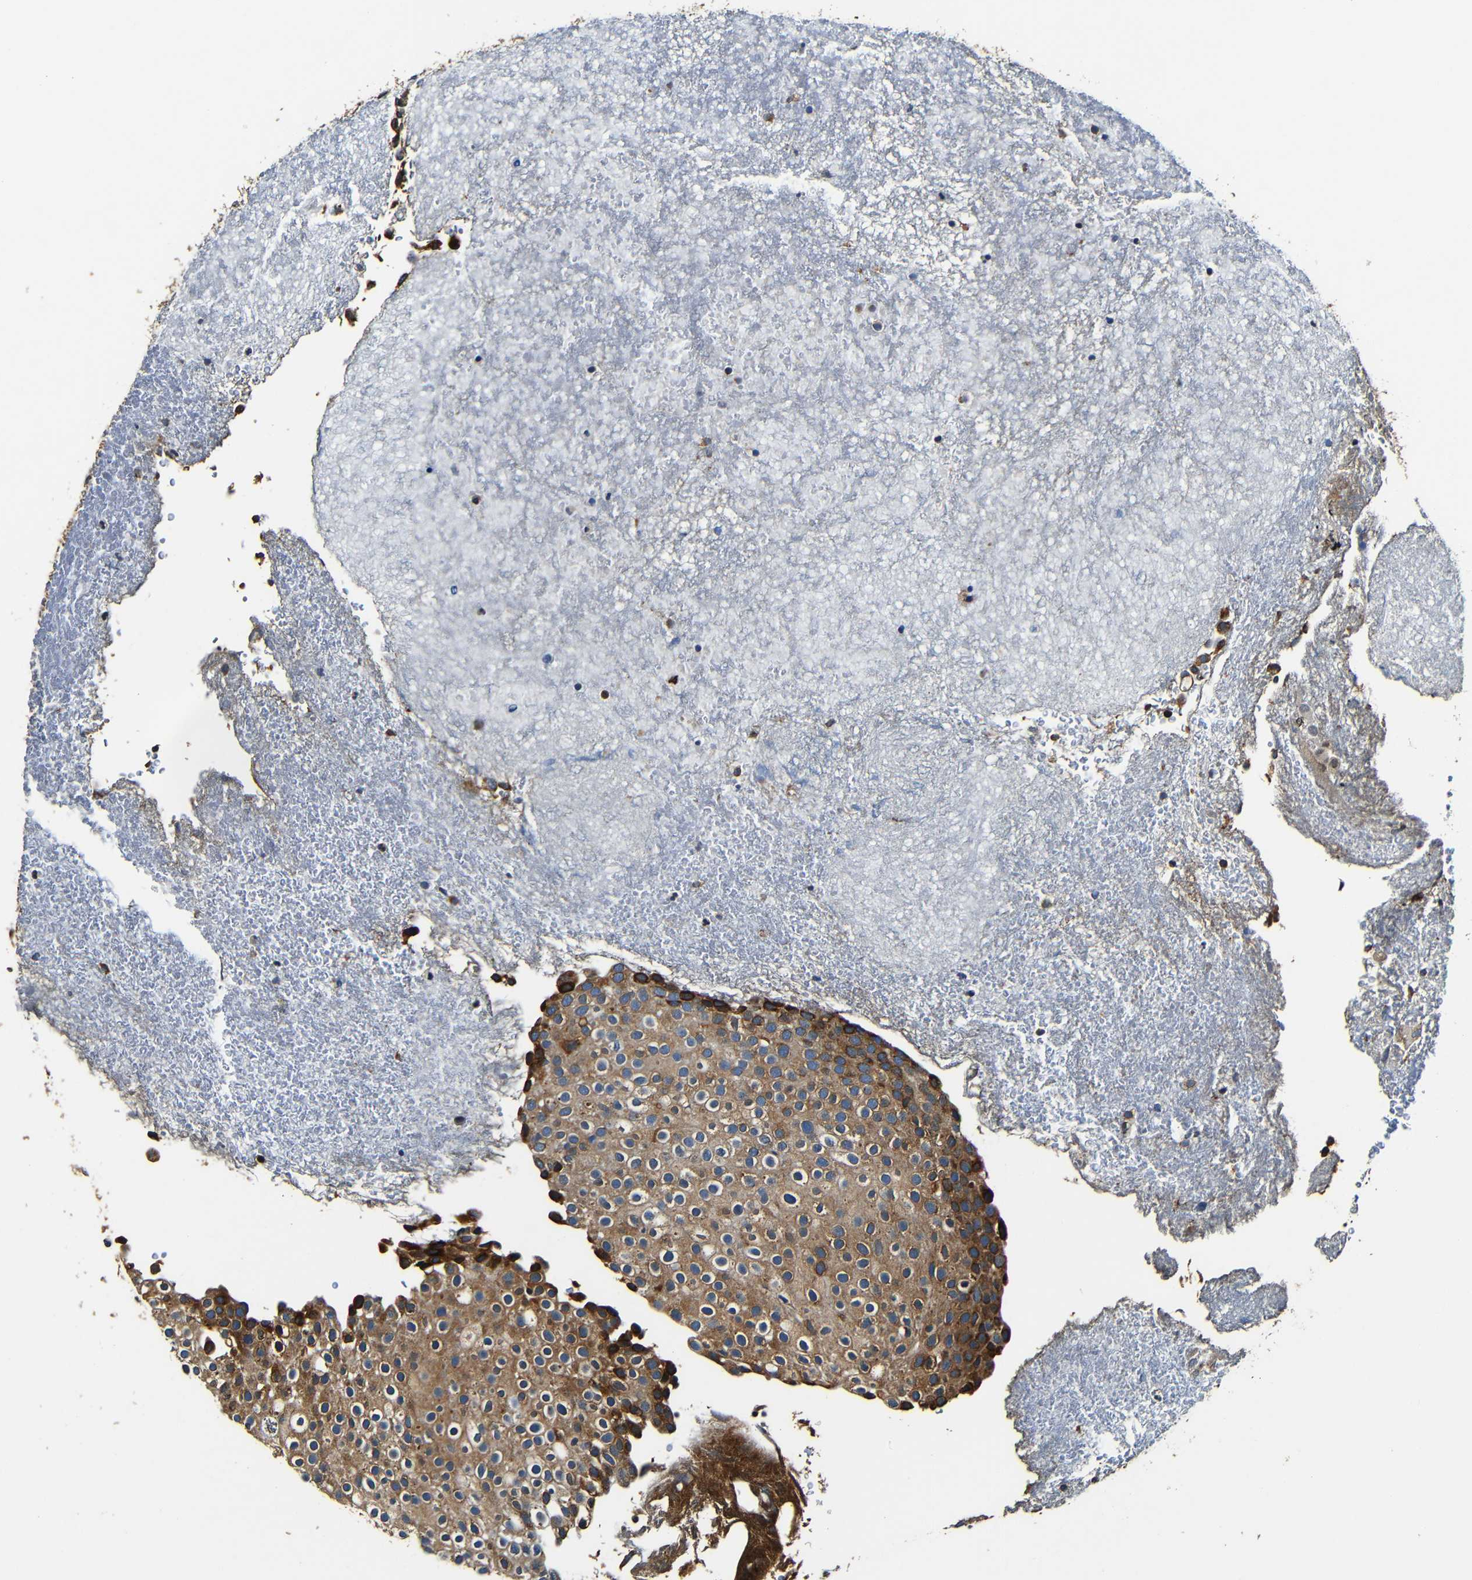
{"staining": {"intensity": "moderate", "quantity": ">75%", "location": "cytoplasmic/membranous"}, "tissue": "urothelial cancer", "cell_type": "Tumor cells", "image_type": "cancer", "snomed": [{"axis": "morphology", "description": "Urothelial carcinoma, Low grade"}, {"axis": "topography", "description": "Urinary bladder"}], "caption": "DAB immunohistochemical staining of human low-grade urothelial carcinoma demonstrates moderate cytoplasmic/membranous protein expression in about >75% of tumor cells. The protein of interest is stained brown, and the nuclei are stained in blue (DAB (3,3'-diaminobenzidine) IHC with brightfield microscopy, high magnification).", "gene": "RRBP1", "patient": {"sex": "male", "age": 78}}